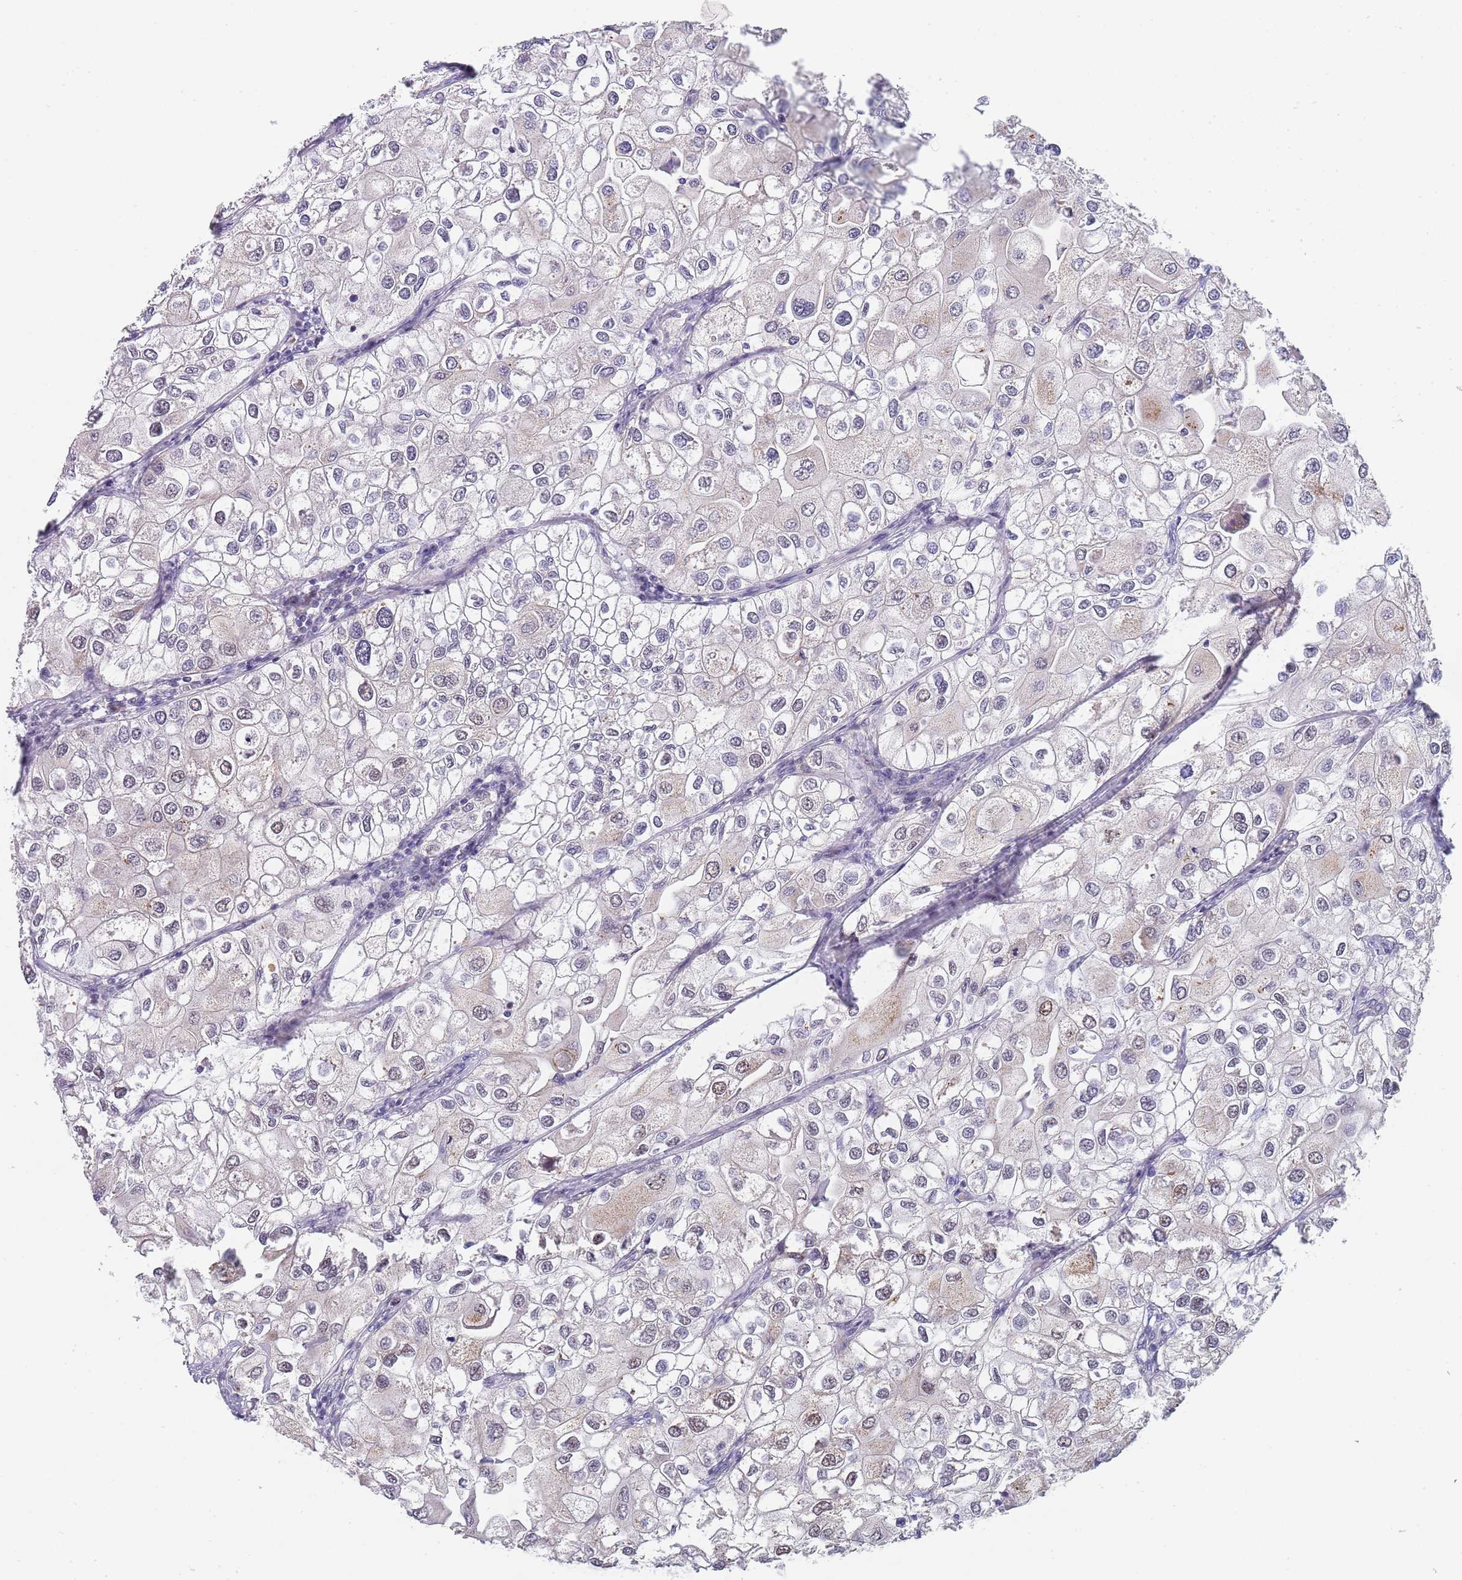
{"staining": {"intensity": "negative", "quantity": "none", "location": "none"}, "tissue": "urothelial cancer", "cell_type": "Tumor cells", "image_type": "cancer", "snomed": [{"axis": "morphology", "description": "Urothelial carcinoma, High grade"}, {"axis": "topography", "description": "Urinary bladder"}], "caption": "Immunohistochemistry of high-grade urothelial carcinoma demonstrates no positivity in tumor cells.", "gene": "PLCL2", "patient": {"sex": "male", "age": 64}}